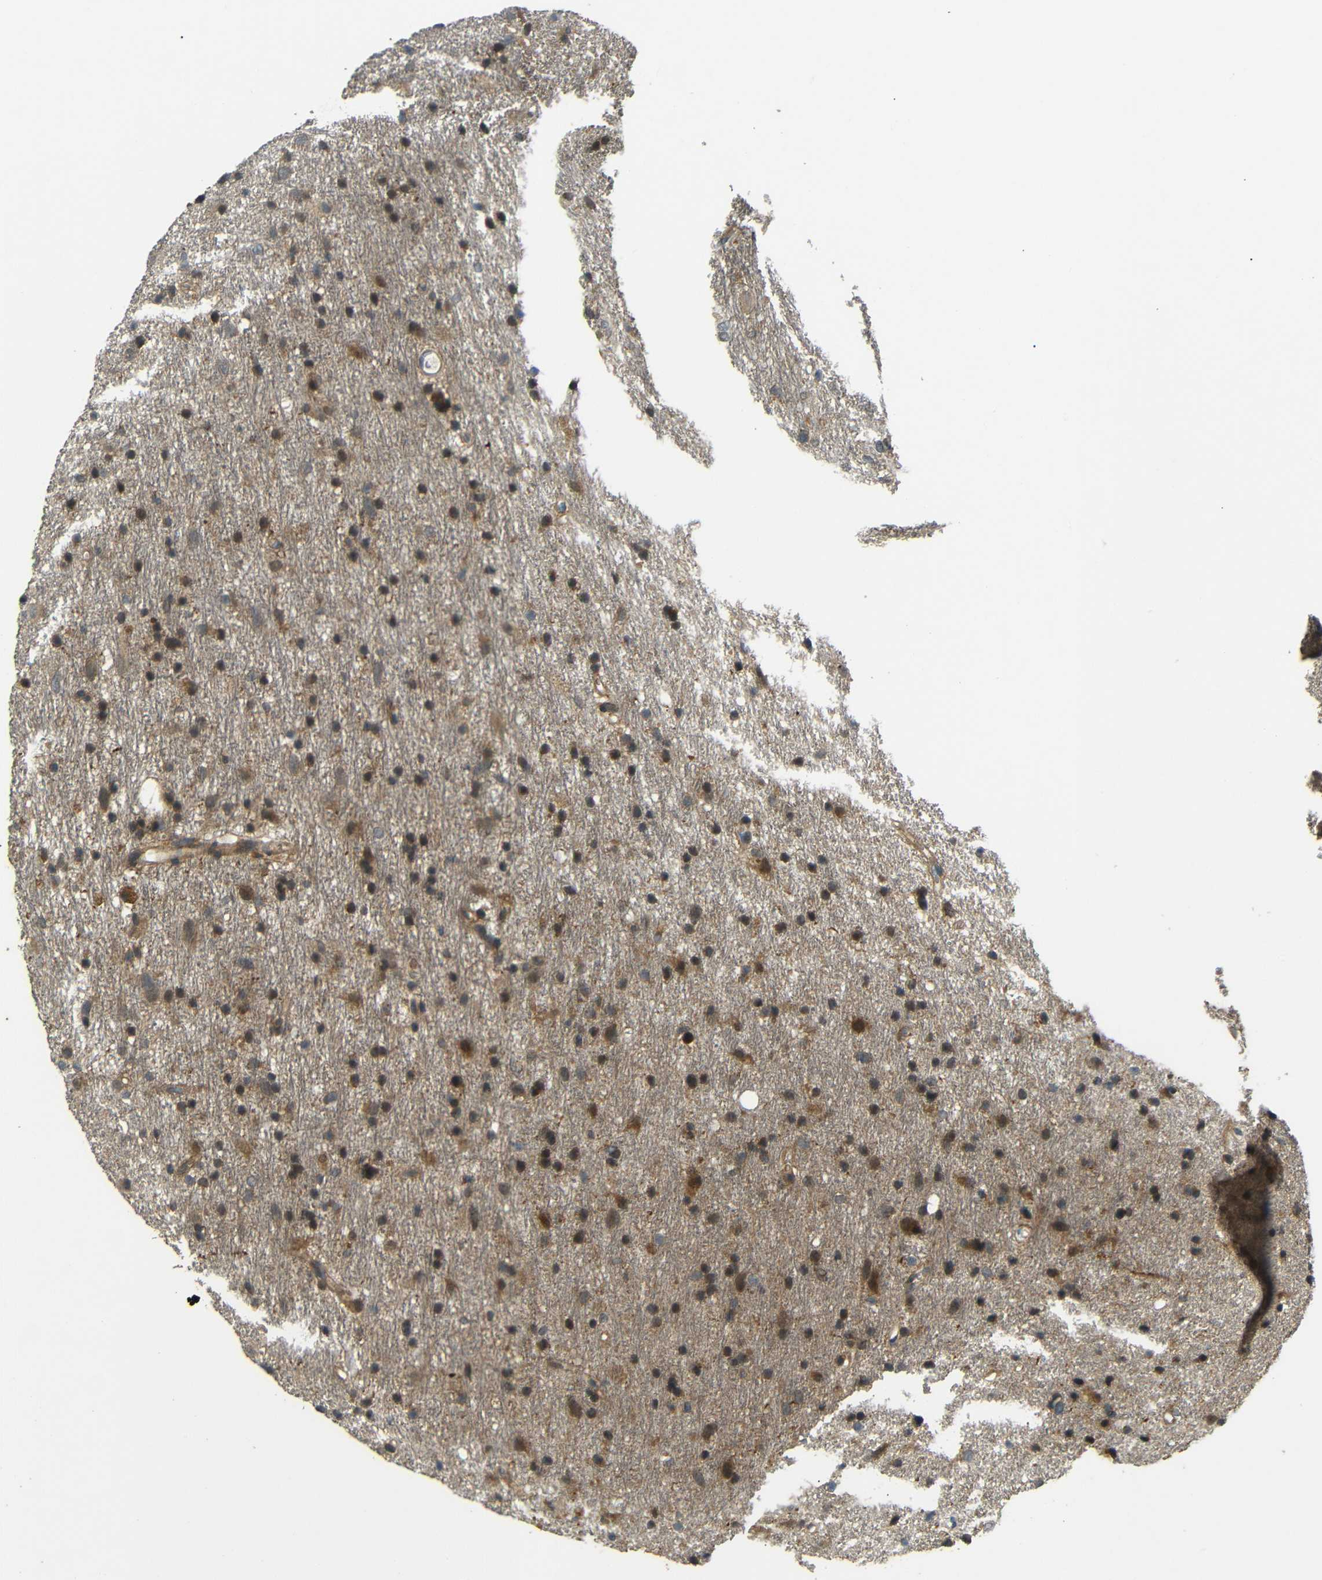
{"staining": {"intensity": "moderate", "quantity": "25%-75%", "location": "cytoplasmic/membranous"}, "tissue": "glioma", "cell_type": "Tumor cells", "image_type": "cancer", "snomed": [{"axis": "morphology", "description": "Glioma, malignant, Low grade"}, {"axis": "topography", "description": "Brain"}], "caption": "Immunohistochemical staining of glioma exhibits medium levels of moderate cytoplasmic/membranous protein positivity in approximately 25%-75% of tumor cells. (DAB (3,3'-diaminobenzidine) IHC with brightfield microscopy, high magnification).", "gene": "EPHB2", "patient": {"sex": "male", "age": 77}}